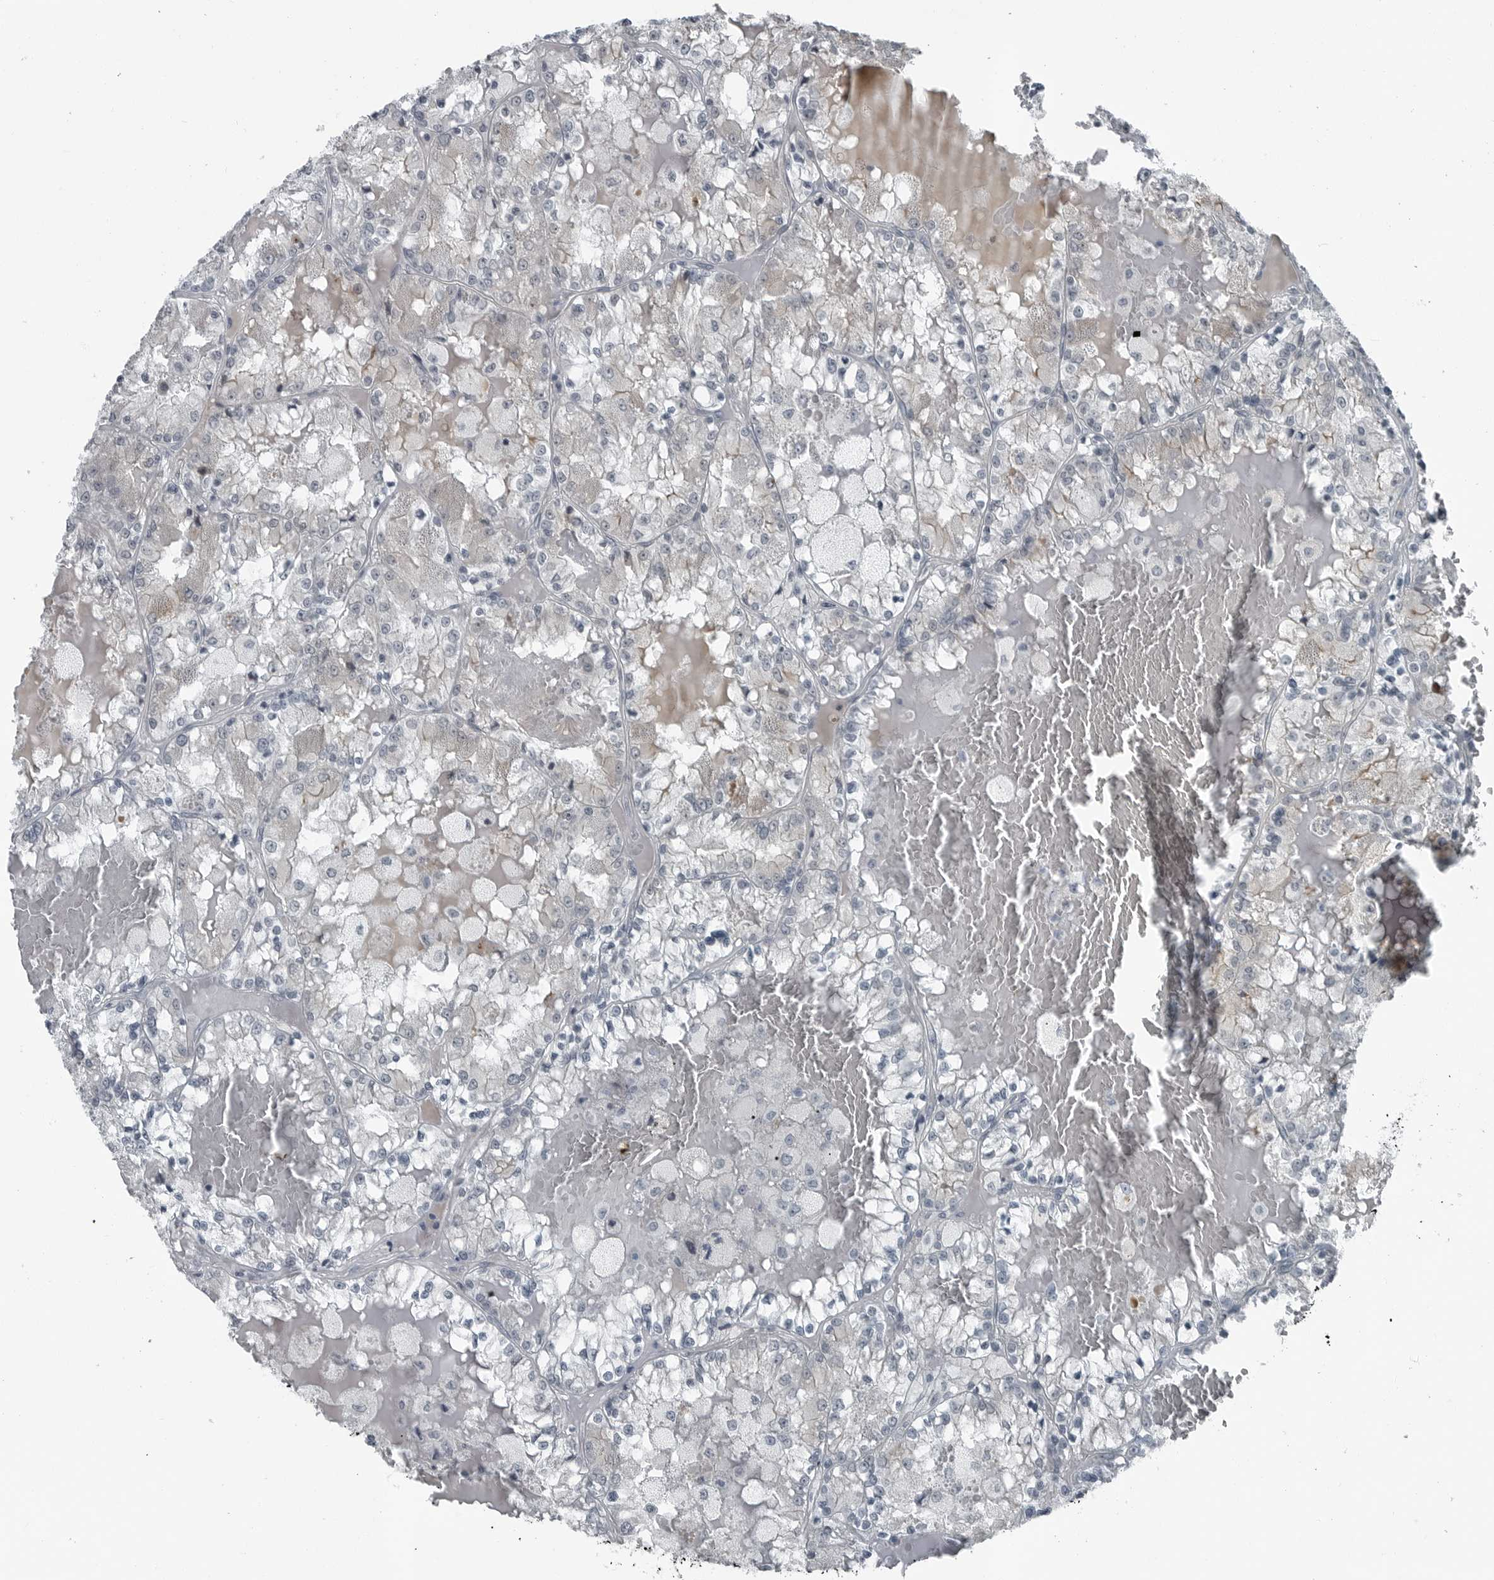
{"staining": {"intensity": "negative", "quantity": "none", "location": "none"}, "tissue": "renal cancer", "cell_type": "Tumor cells", "image_type": "cancer", "snomed": [{"axis": "morphology", "description": "Adenocarcinoma, NOS"}, {"axis": "topography", "description": "Kidney"}], "caption": "Immunohistochemistry image of neoplastic tissue: human renal adenocarcinoma stained with DAB demonstrates no significant protein expression in tumor cells.", "gene": "DNAAF11", "patient": {"sex": "female", "age": 56}}